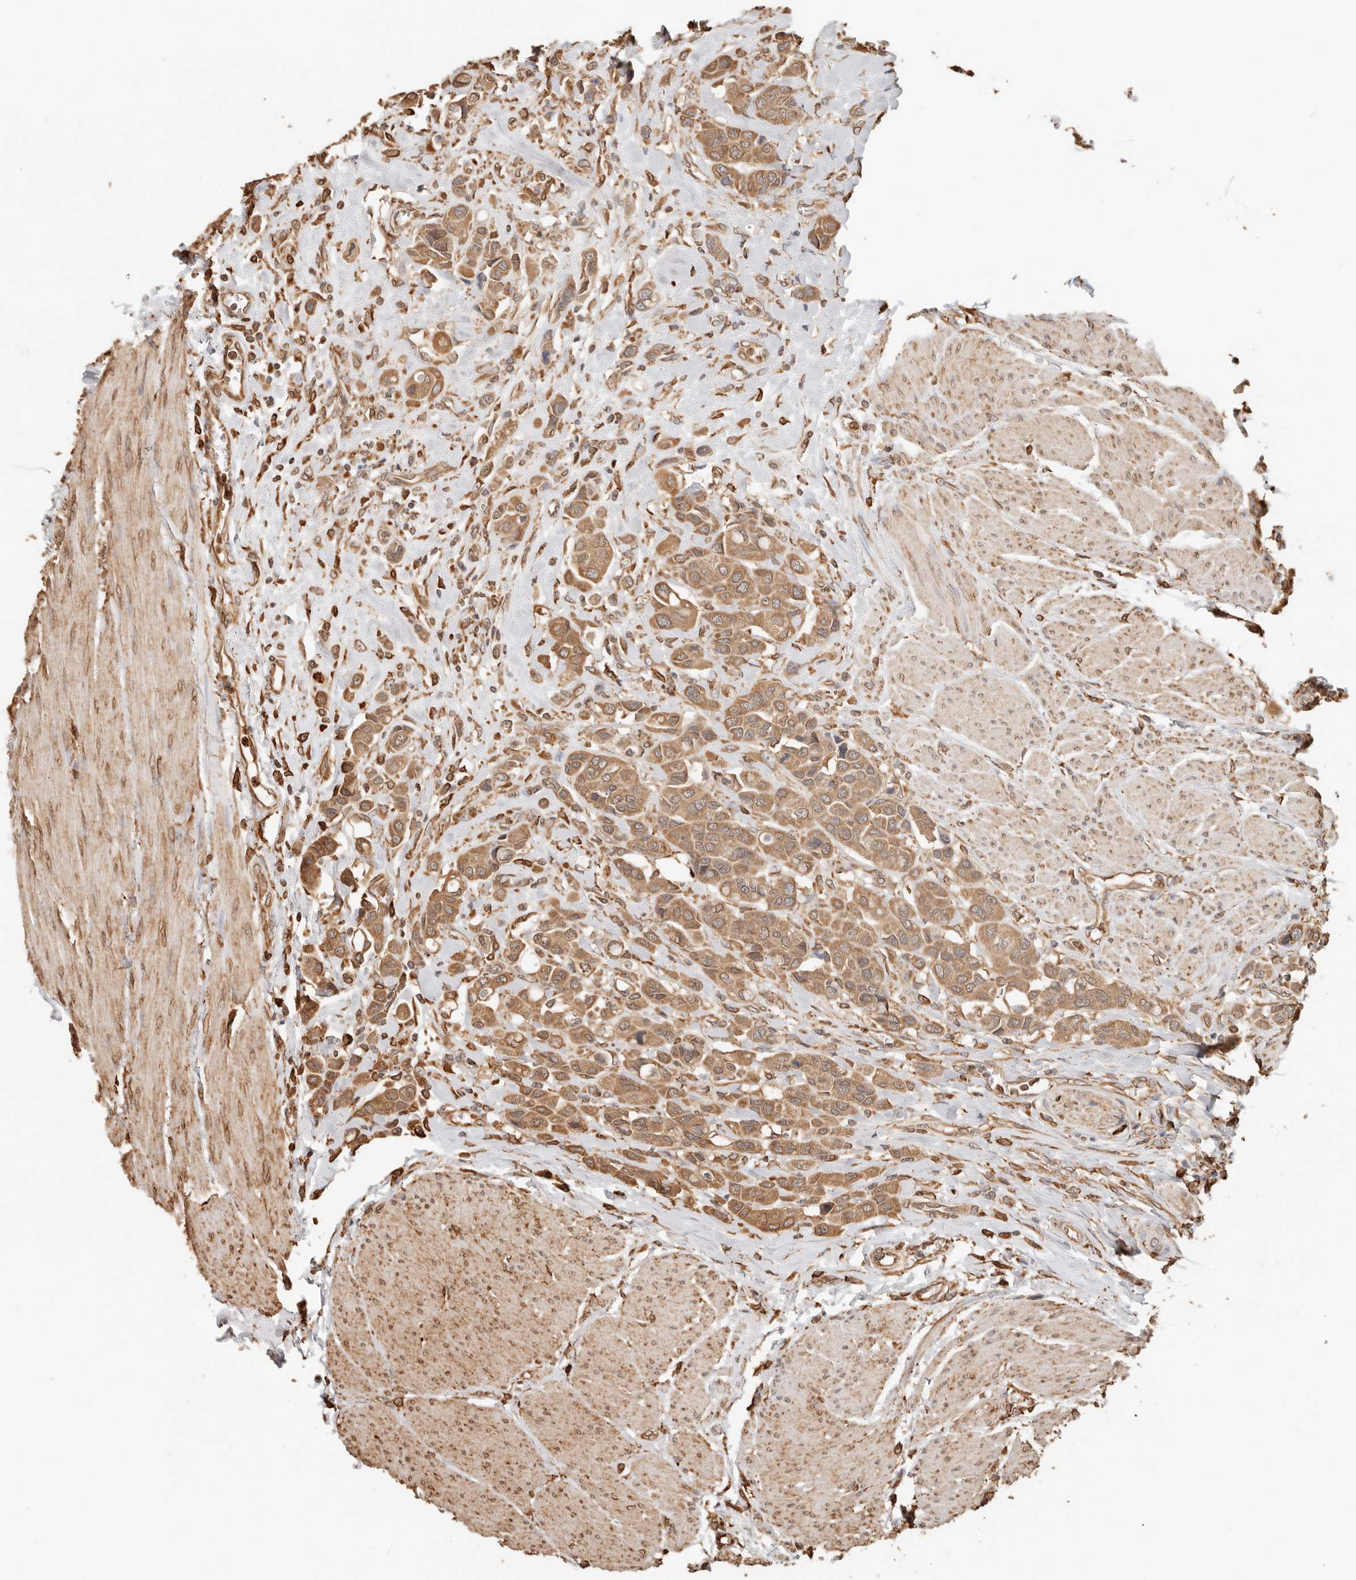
{"staining": {"intensity": "moderate", "quantity": ">75%", "location": "cytoplasmic/membranous"}, "tissue": "urothelial cancer", "cell_type": "Tumor cells", "image_type": "cancer", "snomed": [{"axis": "morphology", "description": "Urothelial carcinoma, High grade"}, {"axis": "topography", "description": "Urinary bladder"}], "caption": "DAB (3,3'-diaminobenzidine) immunohistochemical staining of human urothelial carcinoma (high-grade) demonstrates moderate cytoplasmic/membranous protein expression in about >75% of tumor cells.", "gene": "ARHGEF10L", "patient": {"sex": "male", "age": 50}}